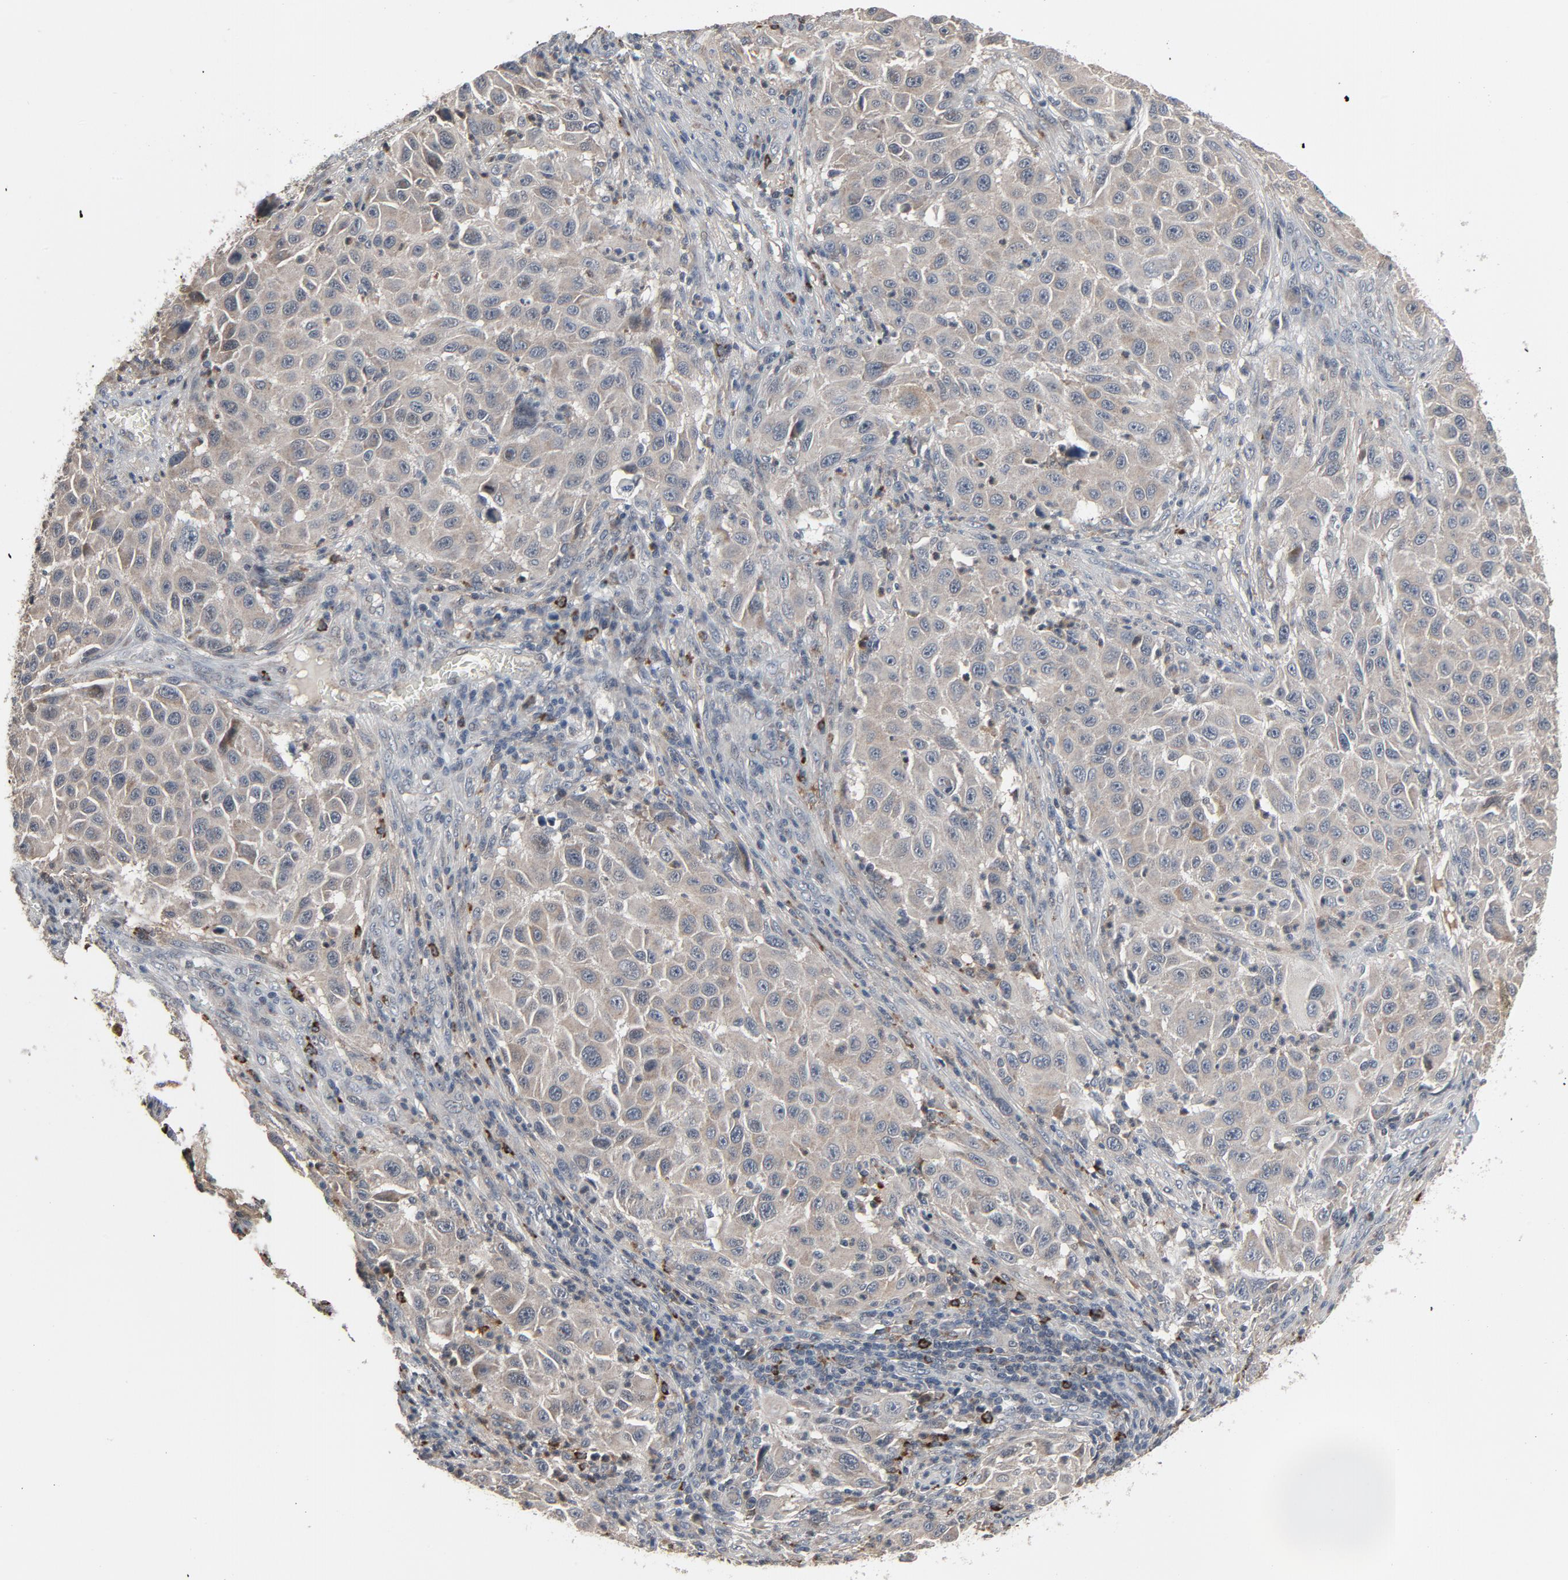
{"staining": {"intensity": "negative", "quantity": "none", "location": "none"}, "tissue": "melanoma", "cell_type": "Tumor cells", "image_type": "cancer", "snomed": [{"axis": "morphology", "description": "Malignant melanoma, Metastatic site"}, {"axis": "topography", "description": "Lymph node"}], "caption": "Immunohistochemistry (IHC) photomicrograph of neoplastic tissue: human malignant melanoma (metastatic site) stained with DAB (3,3'-diaminobenzidine) shows no significant protein expression in tumor cells.", "gene": "PDZD4", "patient": {"sex": "male", "age": 61}}